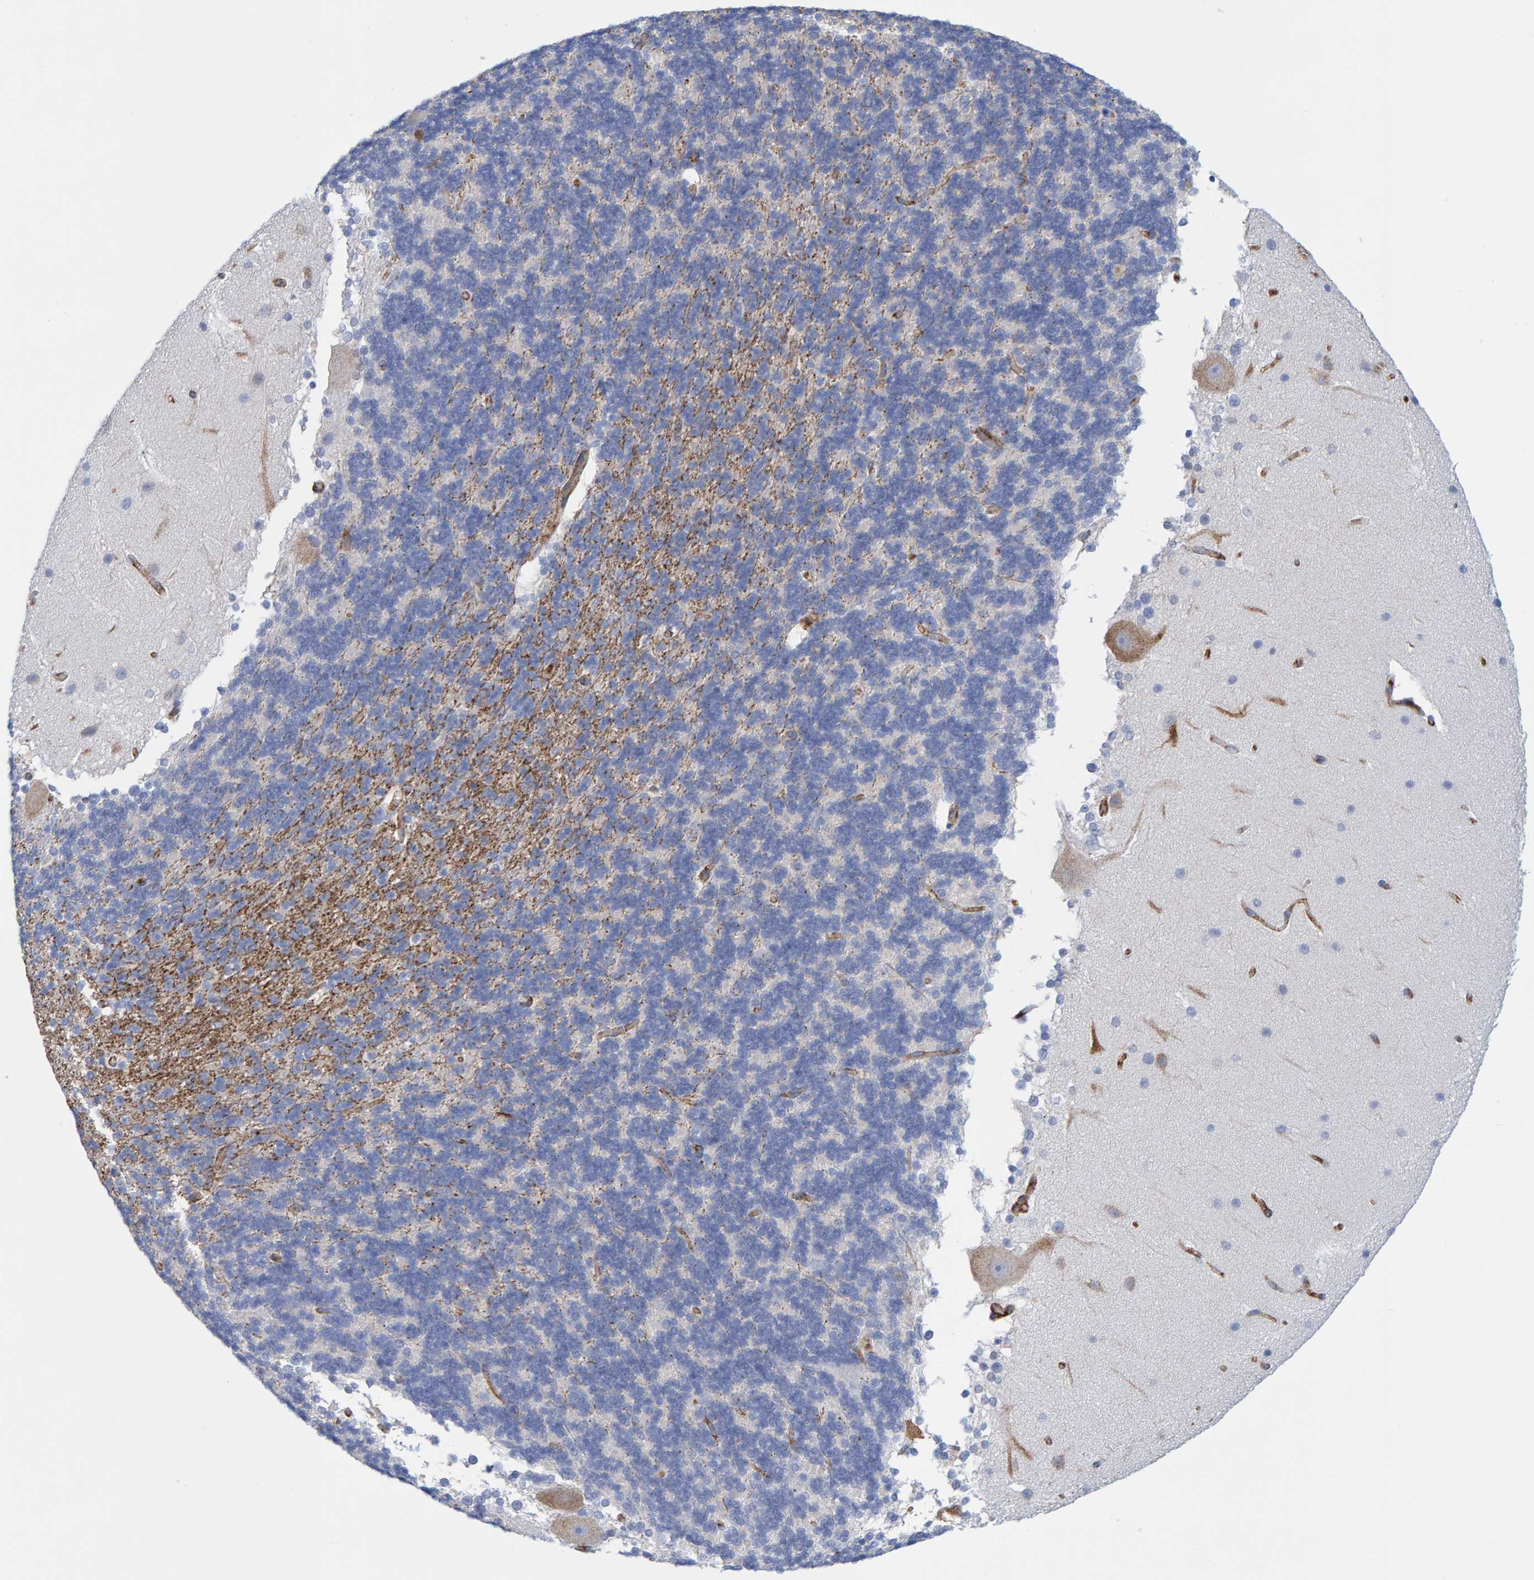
{"staining": {"intensity": "moderate", "quantity": "<25%", "location": "cytoplasmic/membranous"}, "tissue": "cerebellum", "cell_type": "Cells in granular layer", "image_type": "normal", "snomed": [{"axis": "morphology", "description": "Normal tissue, NOS"}, {"axis": "topography", "description": "Cerebellum"}], "caption": "High-magnification brightfield microscopy of normal cerebellum stained with DAB (brown) and counterstained with hematoxylin (blue). cells in granular layer exhibit moderate cytoplasmic/membranous positivity is seen in approximately<25% of cells. (Brightfield microscopy of DAB IHC at high magnification).", "gene": "MVP", "patient": {"sex": "female", "age": 19}}